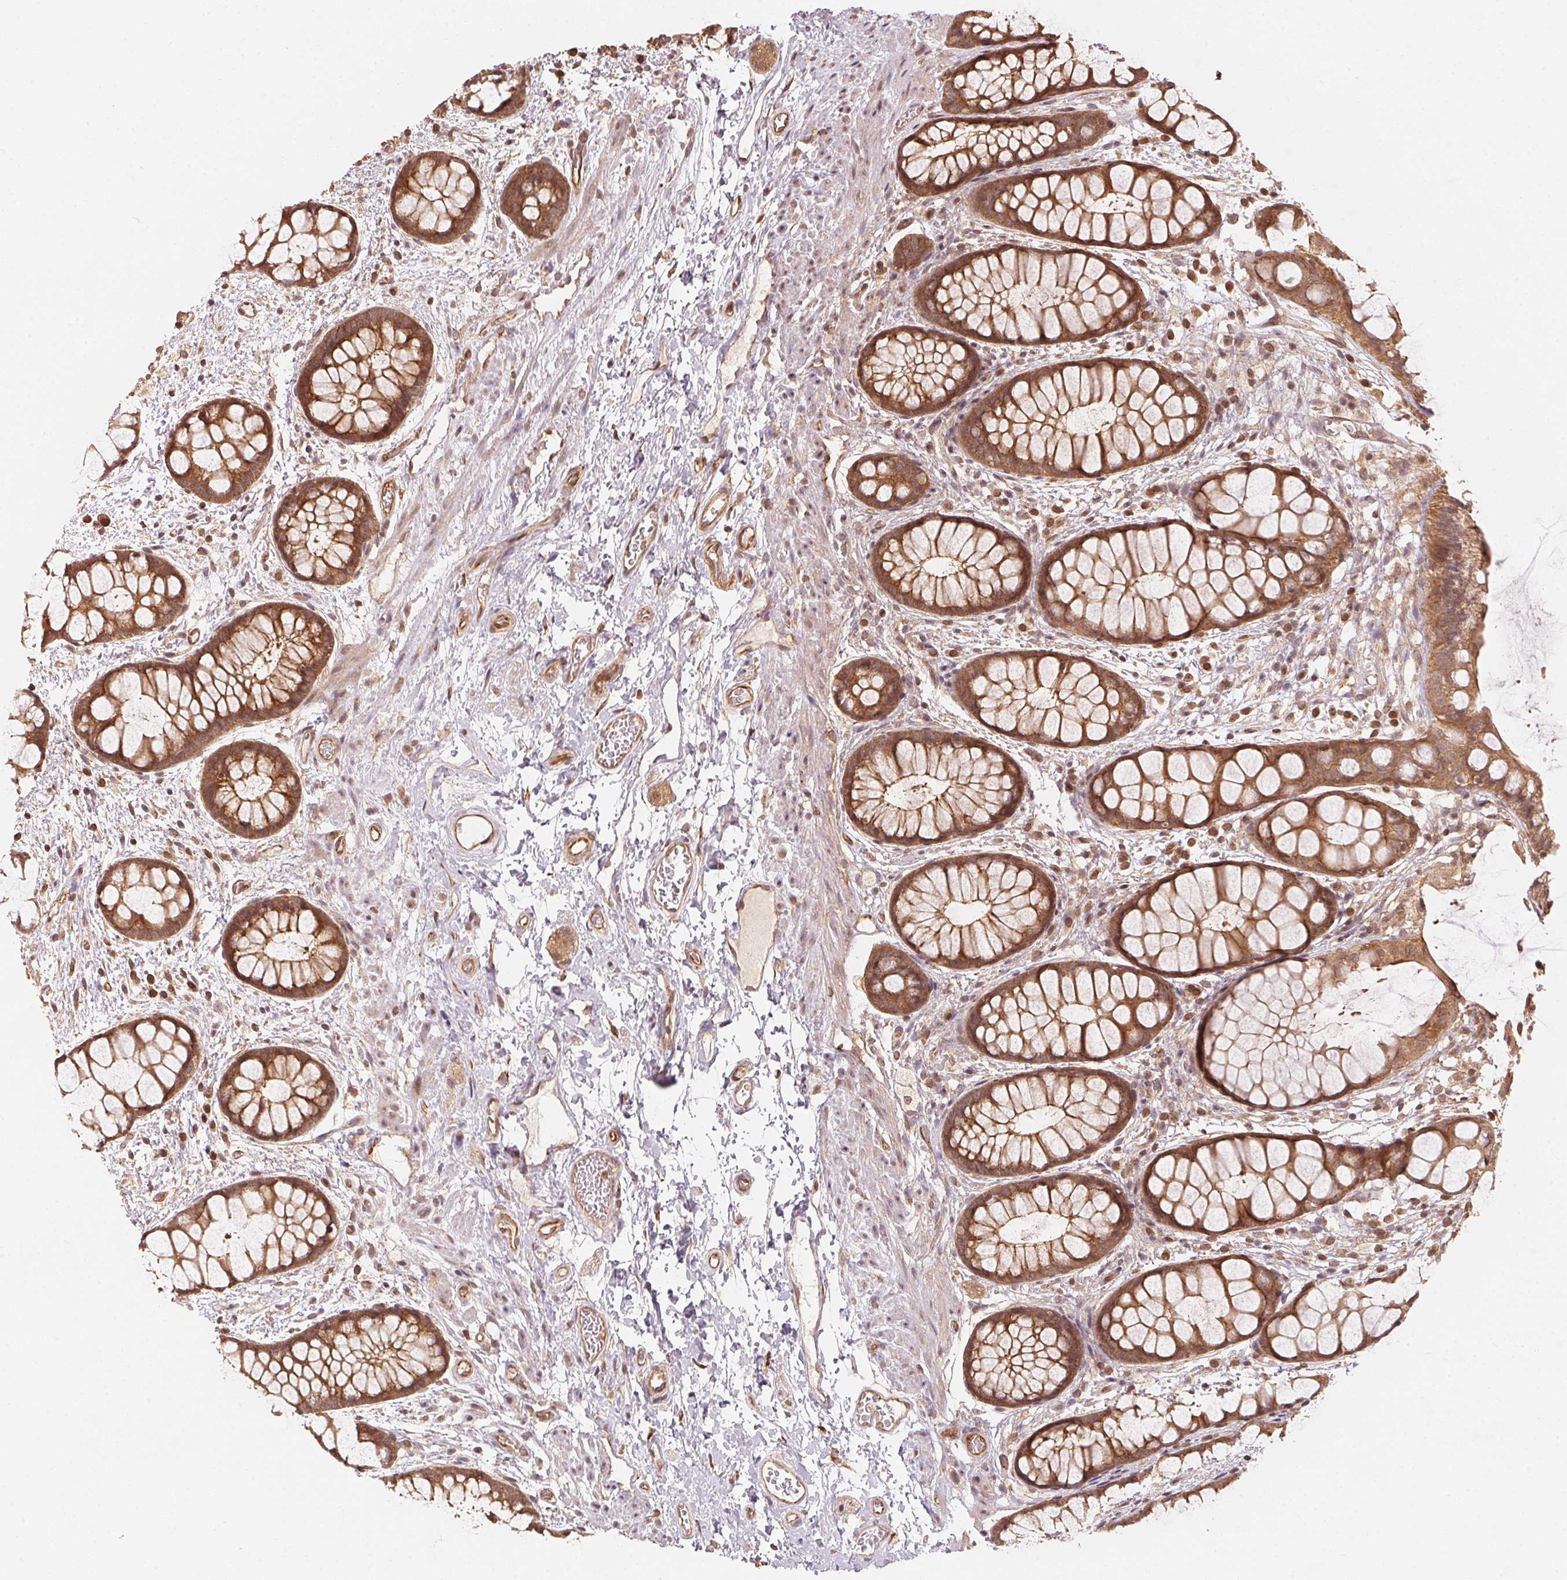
{"staining": {"intensity": "strong", "quantity": ">75%", "location": "cytoplasmic/membranous"}, "tissue": "rectum", "cell_type": "Glandular cells", "image_type": "normal", "snomed": [{"axis": "morphology", "description": "Normal tissue, NOS"}, {"axis": "topography", "description": "Rectum"}], "caption": "Immunohistochemistry (IHC) of unremarkable rectum displays high levels of strong cytoplasmic/membranous staining in about >75% of glandular cells.", "gene": "STRN4", "patient": {"sex": "female", "age": 62}}